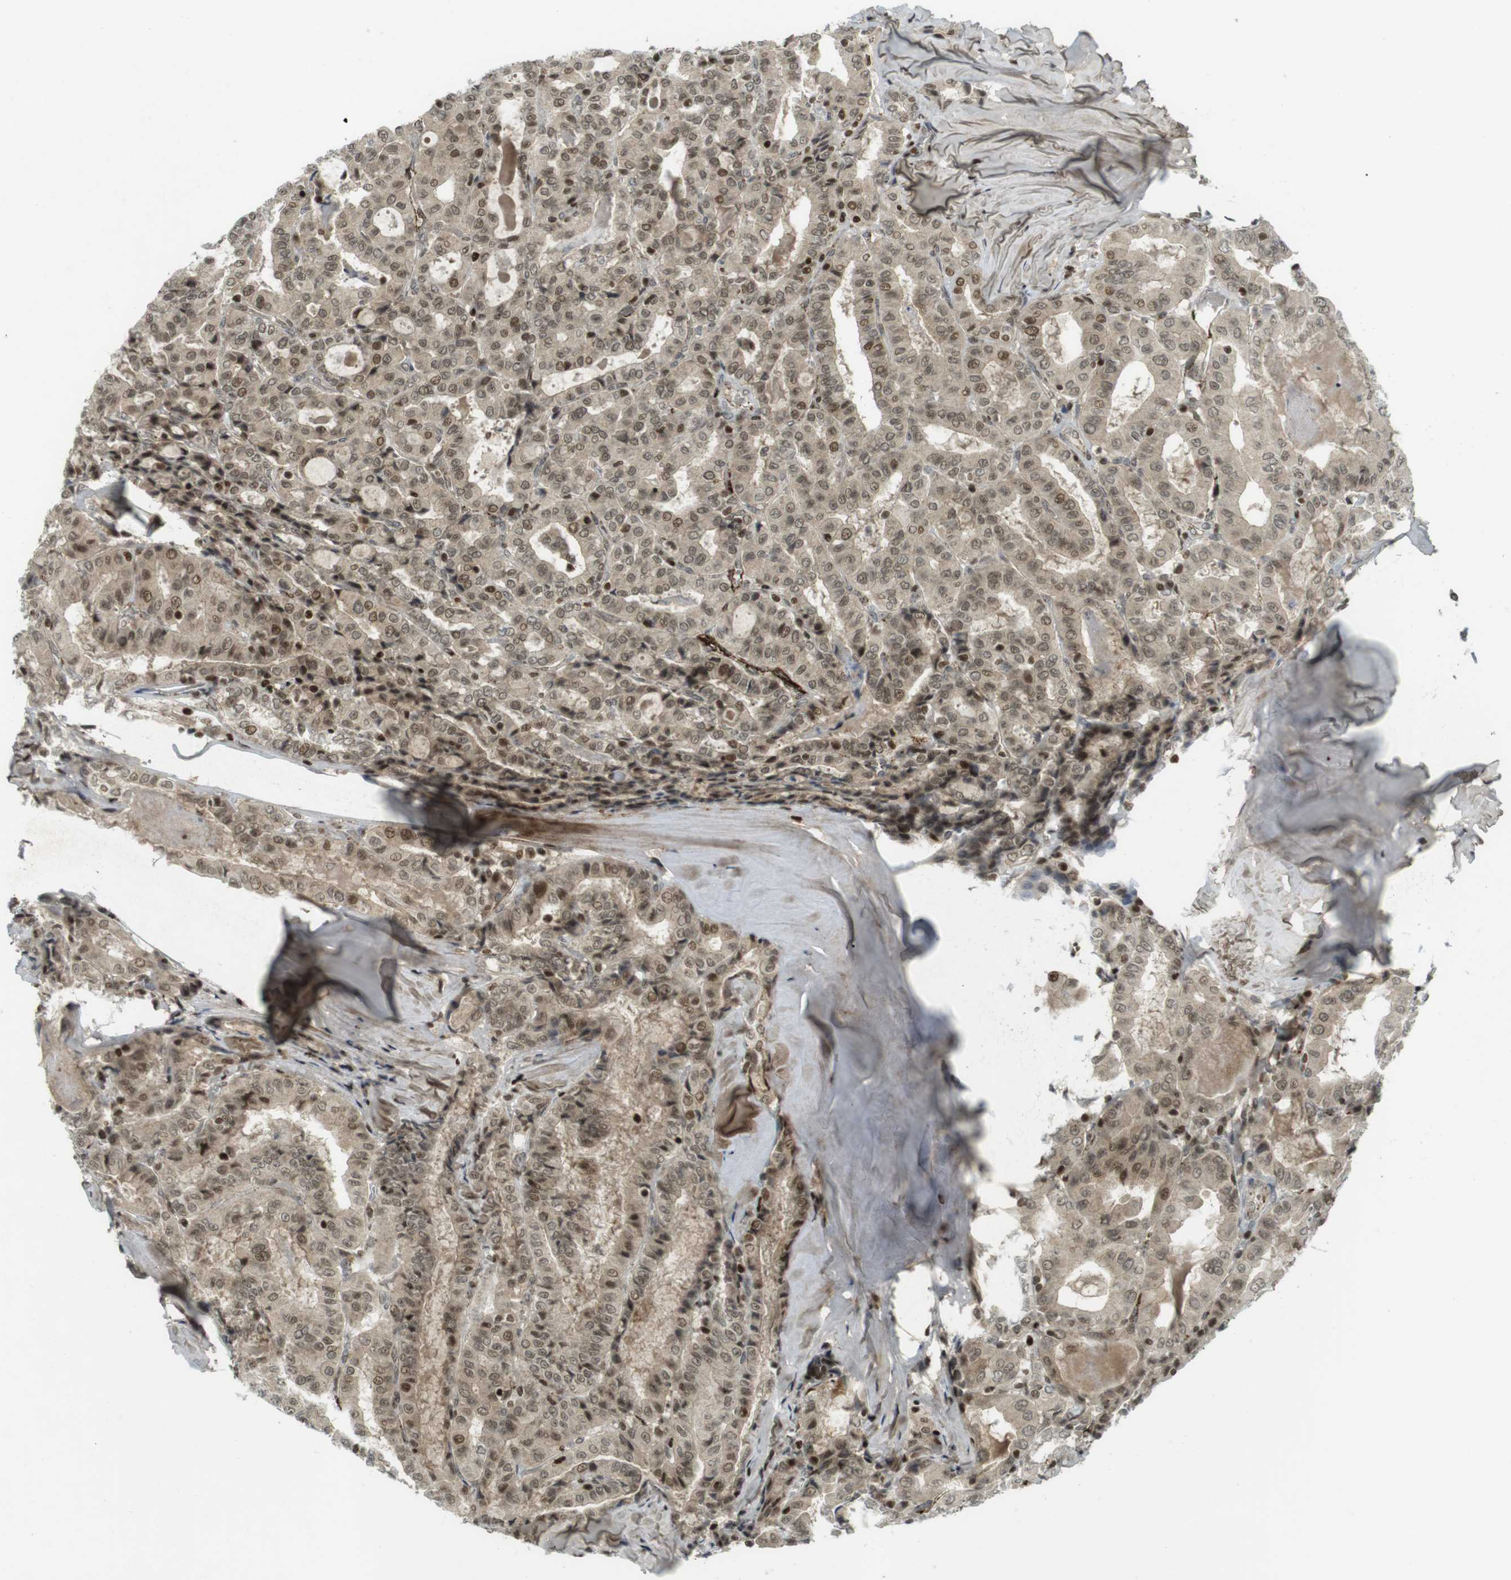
{"staining": {"intensity": "weak", "quantity": ">75%", "location": "cytoplasmic/membranous,nuclear"}, "tissue": "thyroid cancer", "cell_type": "Tumor cells", "image_type": "cancer", "snomed": [{"axis": "morphology", "description": "Papillary adenocarcinoma, NOS"}, {"axis": "topography", "description": "Thyroid gland"}], "caption": "Immunohistochemistry (IHC) micrograph of human thyroid papillary adenocarcinoma stained for a protein (brown), which exhibits low levels of weak cytoplasmic/membranous and nuclear positivity in about >75% of tumor cells.", "gene": "PPP1R13B", "patient": {"sex": "female", "age": 42}}